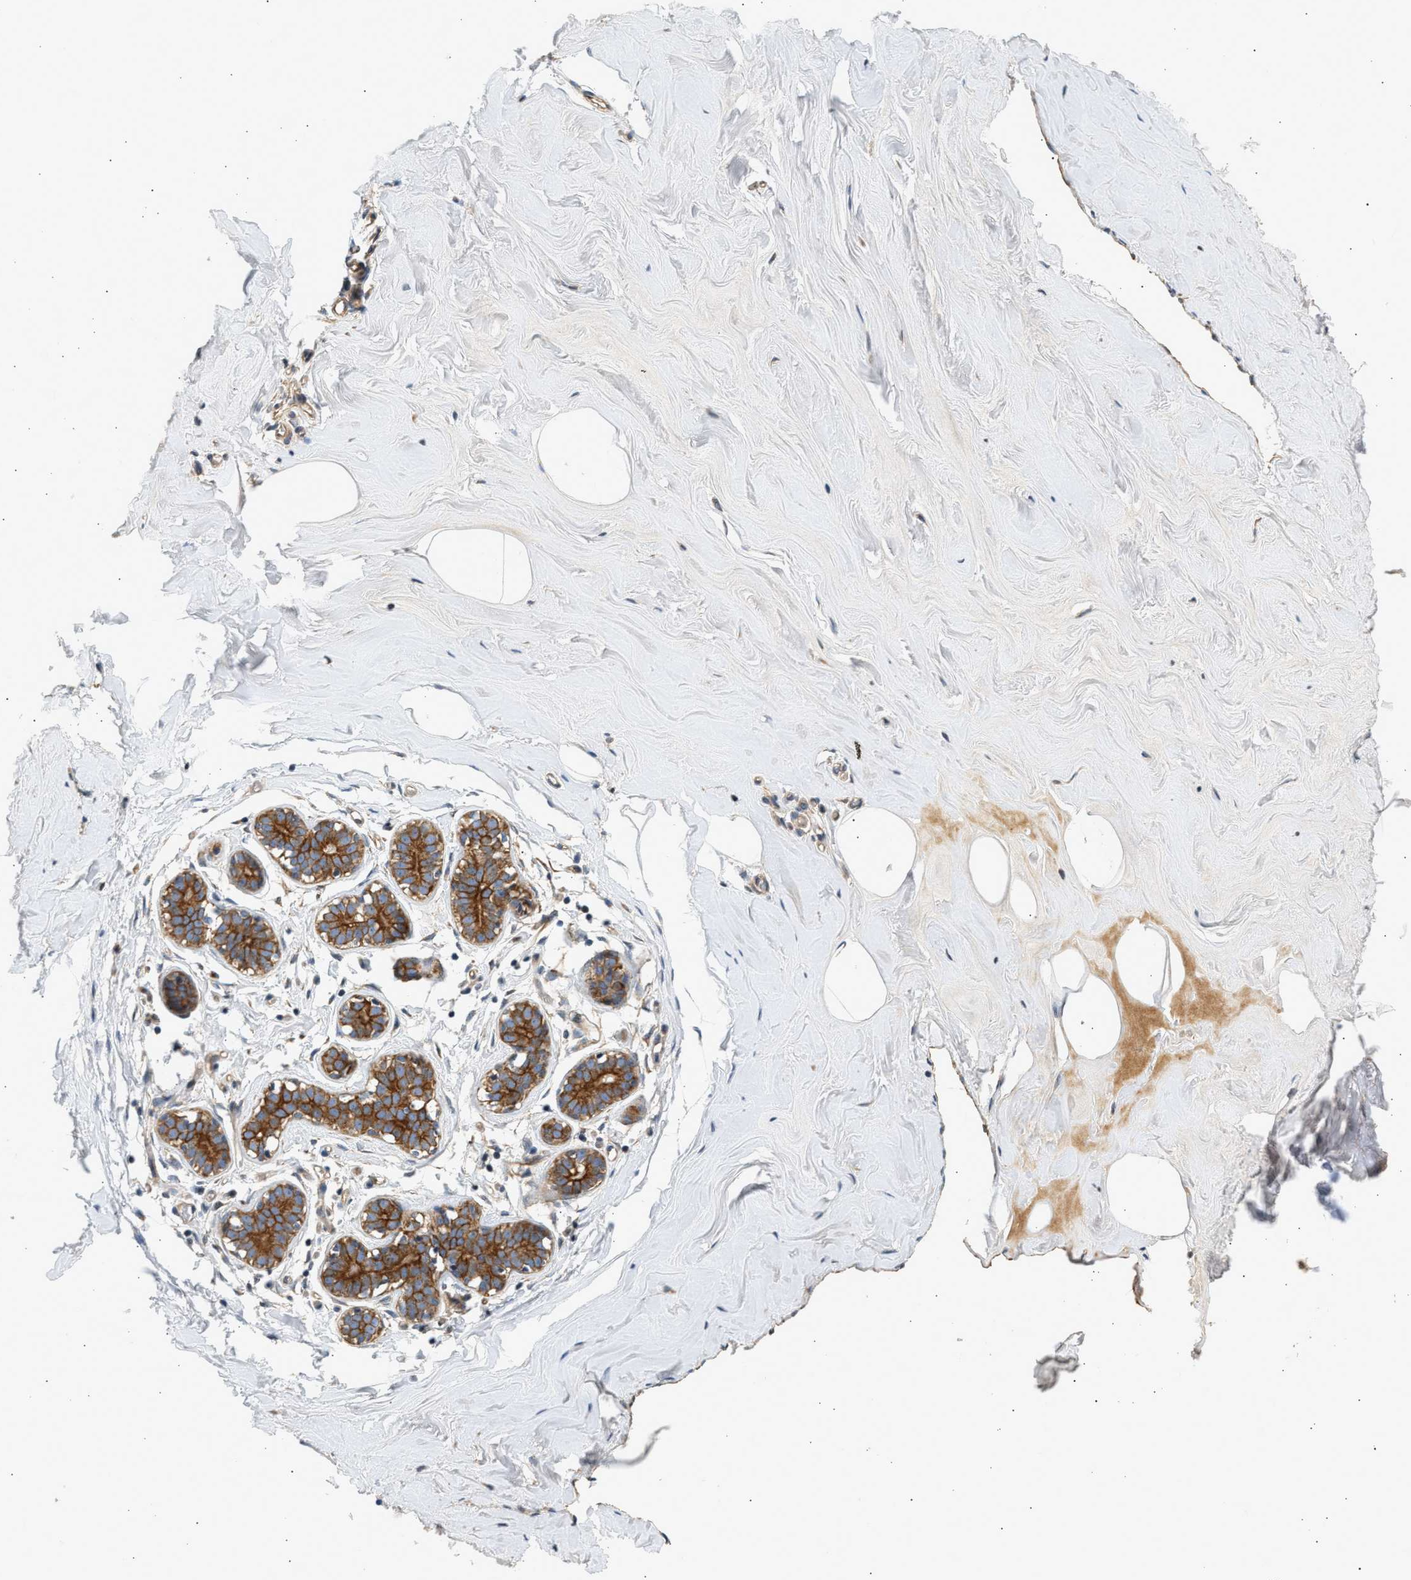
{"staining": {"intensity": "moderate", "quantity": "<25%", "location": "cytoplasmic/membranous"}, "tissue": "adipose tissue", "cell_type": "Adipocytes", "image_type": "normal", "snomed": [{"axis": "morphology", "description": "Normal tissue, NOS"}, {"axis": "morphology", "description": "Fibrosis, NOS"}, {"axis": "topography", "description": "Breast"}, {"axis": "topography", "description": "Adipose tissue"}], "caption": "High-magnification brightfield microscopy of normal adipose tissue stained with DAB (brown) and counterstained with hematoxylin (blue). adipocytes exhibit moderate cytoplasmic/membranous staining is identified in approximately<25% of cells.", "gene": "WDR31", "patient": {"sex": "female", "age": 39}}